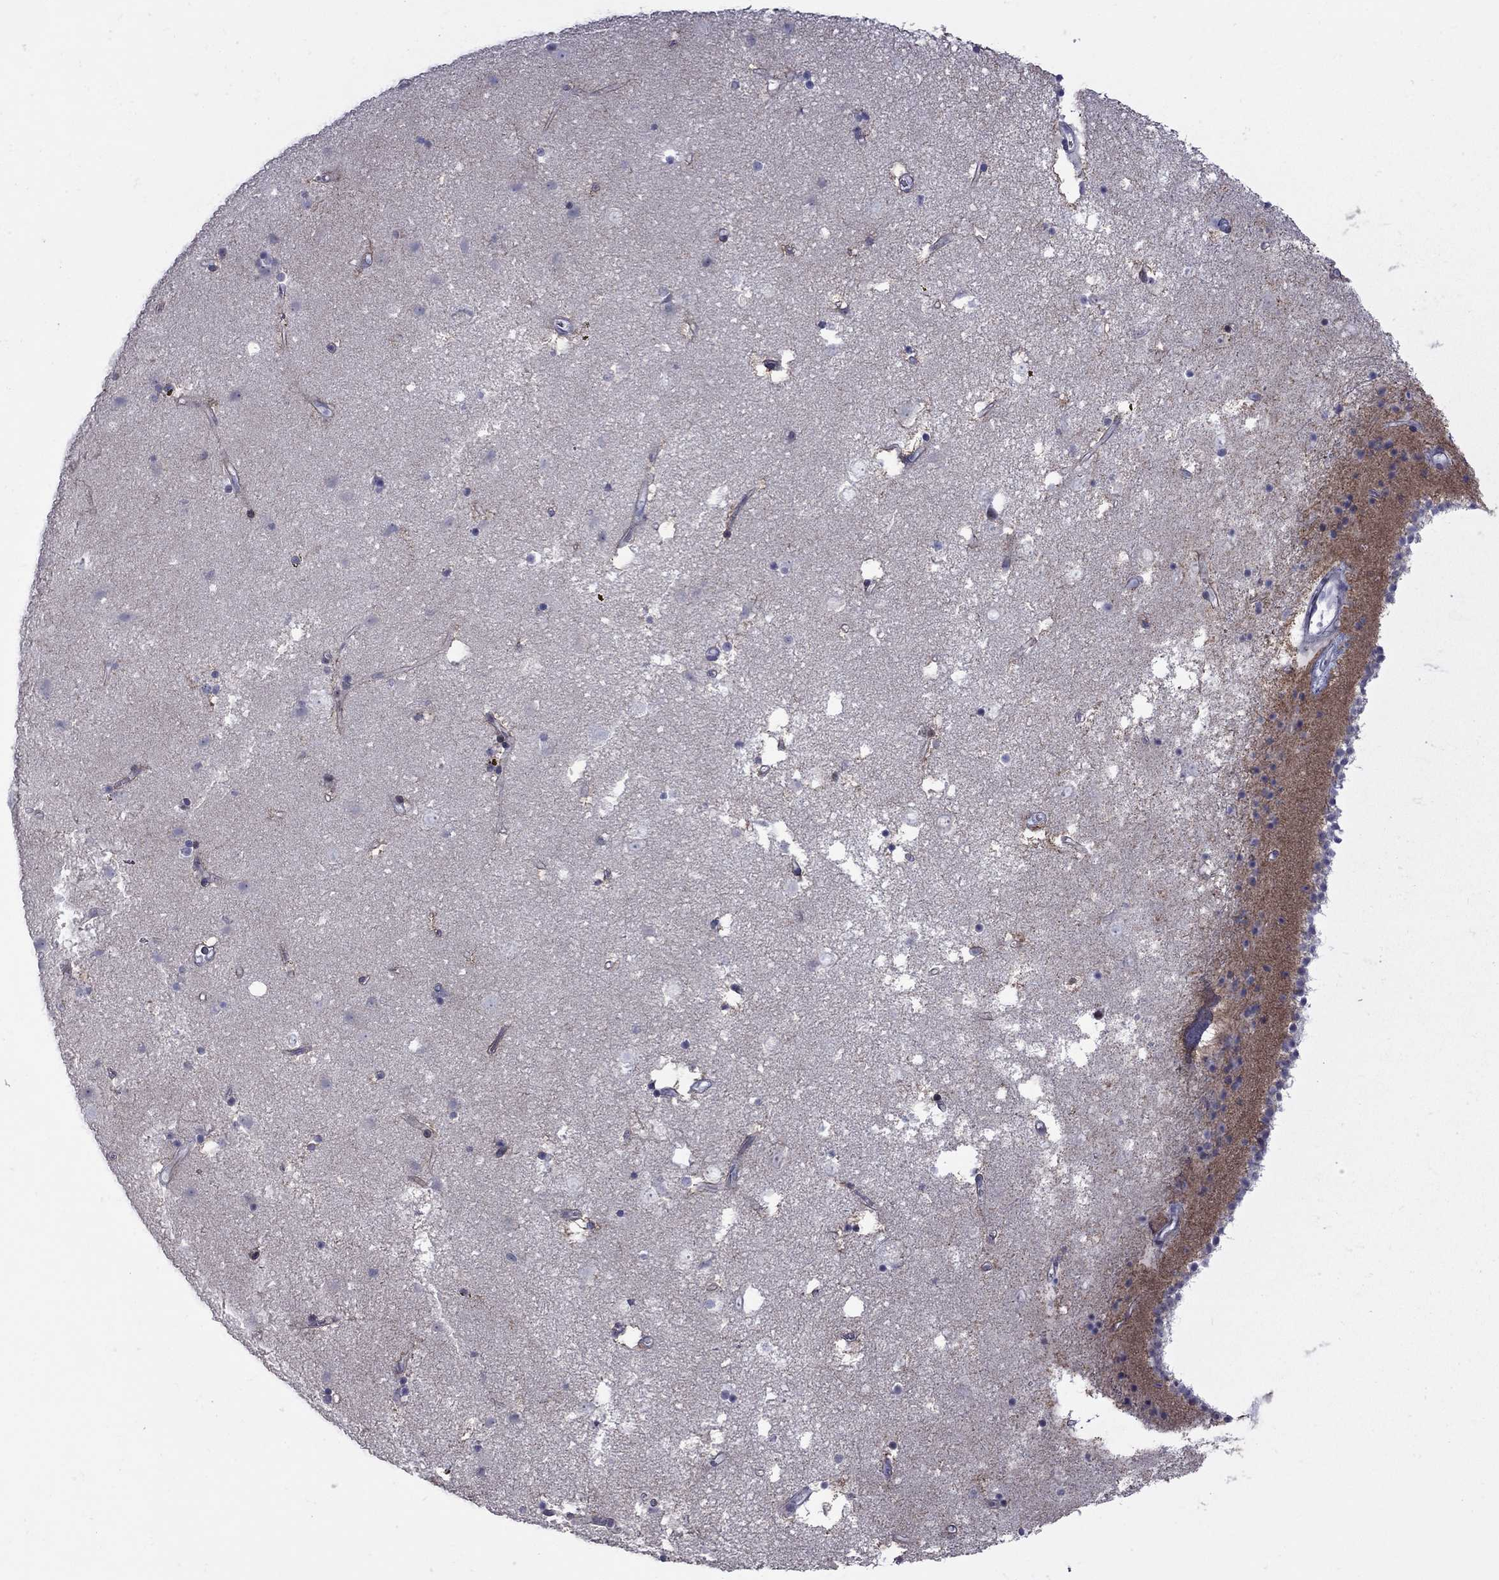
{"staining": {"intensity": "negative", "quantity": "none", "location": "none"}, "tissue": "caudate", "cell_type": "Glial cells", "image_type": "normal", "snomed": [{"axis": "morphology", "description": "Normal tissue, NOS"}, {"axis": "topography", "description": "Lateral ventricle wall"}], "caption": "DAB (3,3'-diaminobenzidine) immunohistochemical staining of benign human caudate displays no significant staining in glial cells.", "gene": "NRARP", "patient": {"sex": "female", "age": 71}}